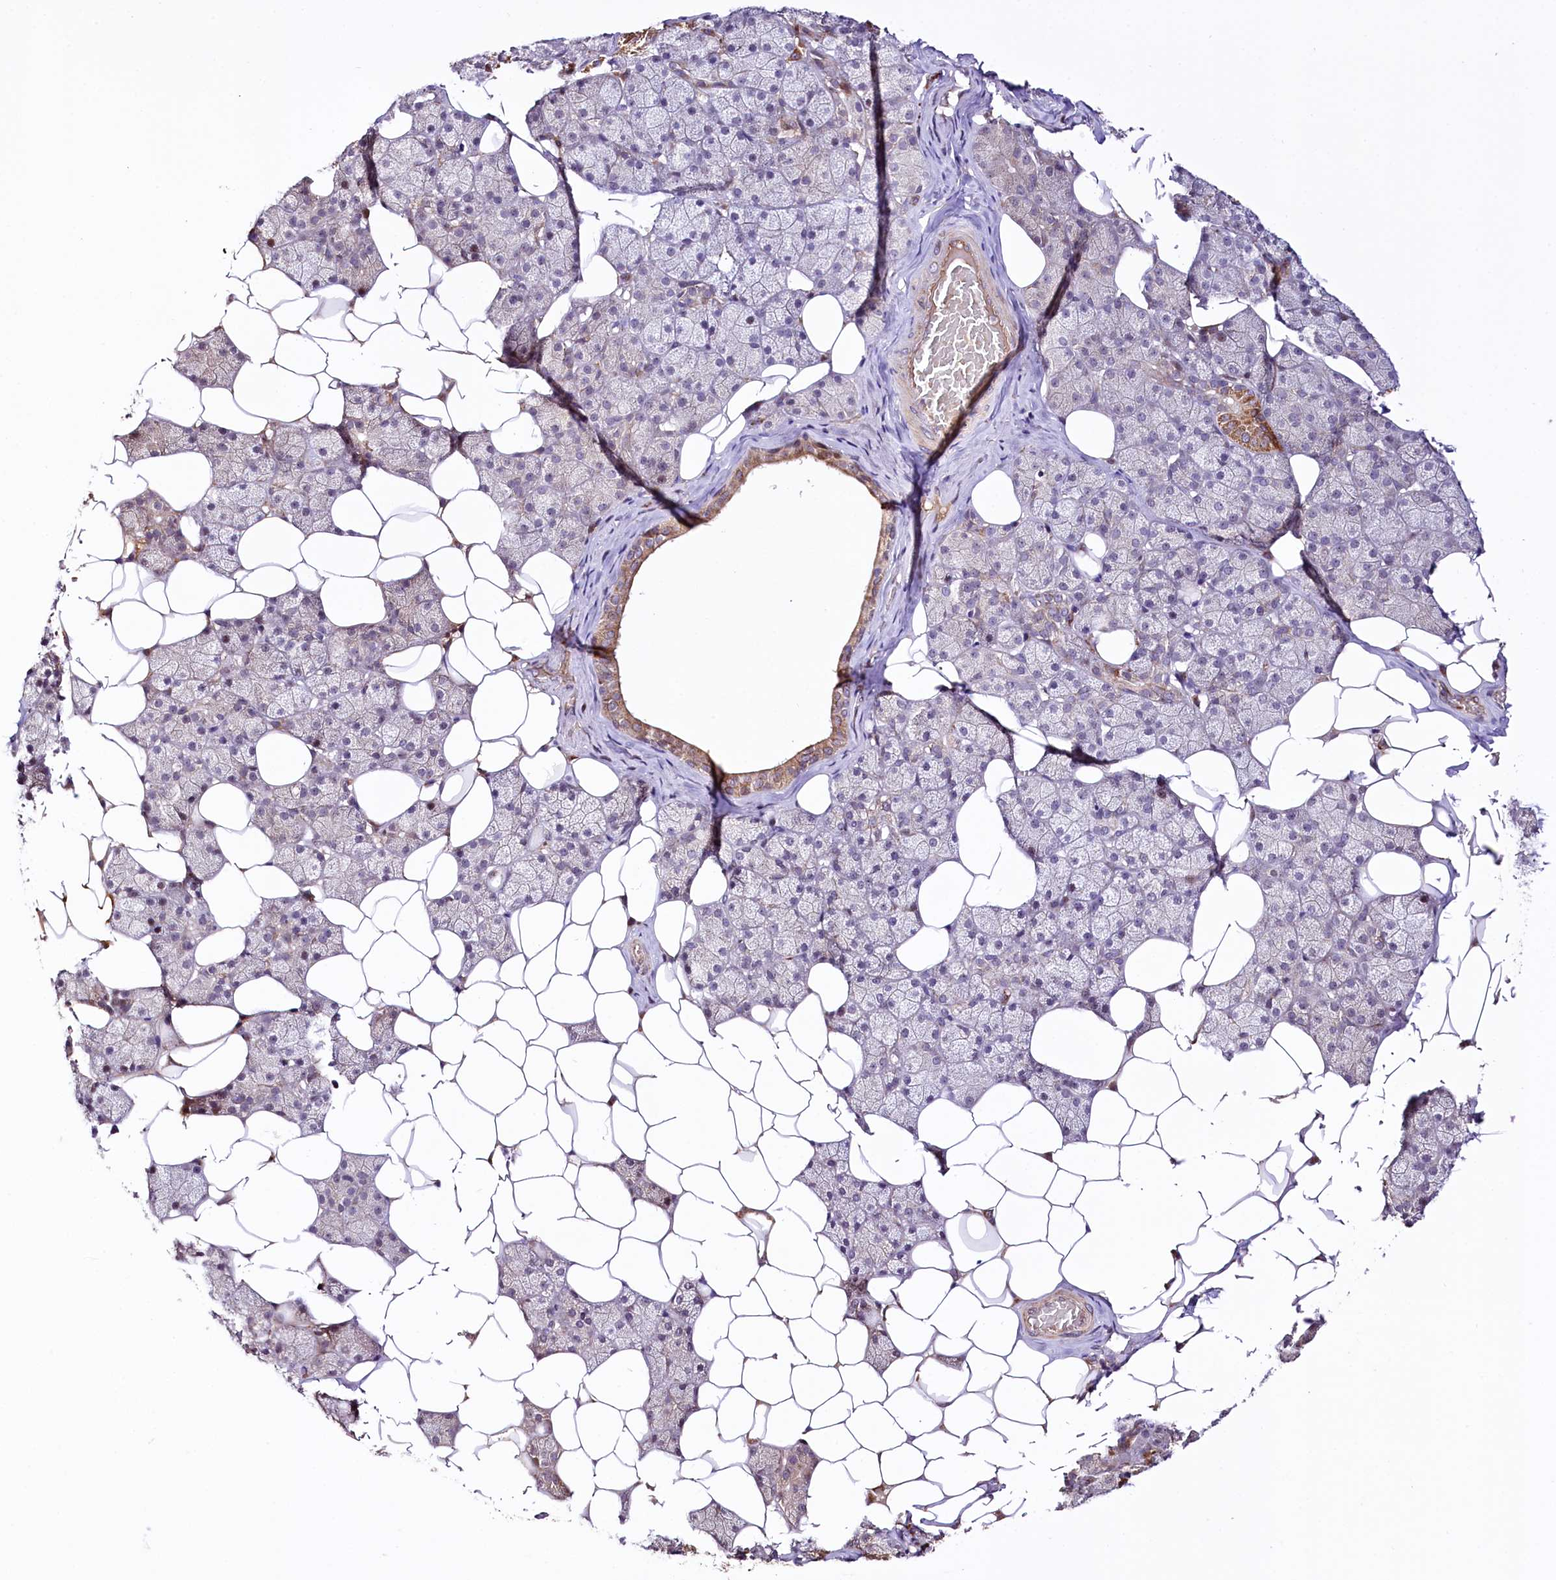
{"staining": {"intensity": "moderate", "quantity": "<25%", "location": "cytoplasmic/membranous"}, "tissue": "salivary gland", "cell_type": "Glandular cells", "image_type": "normal", "snomed": [{"axis": "morphology", "description": "Normal tissue, NOS"}, {"axis": "topography", "description": "Salivary gland"}], "caption": "Protein analysis of benign salivary gland exhibits moderate cytoplasmic/membranous positivity in about <25% of glandular cells.", "gene": "ST7", "patient": {"sex": "female", "age": 33}}